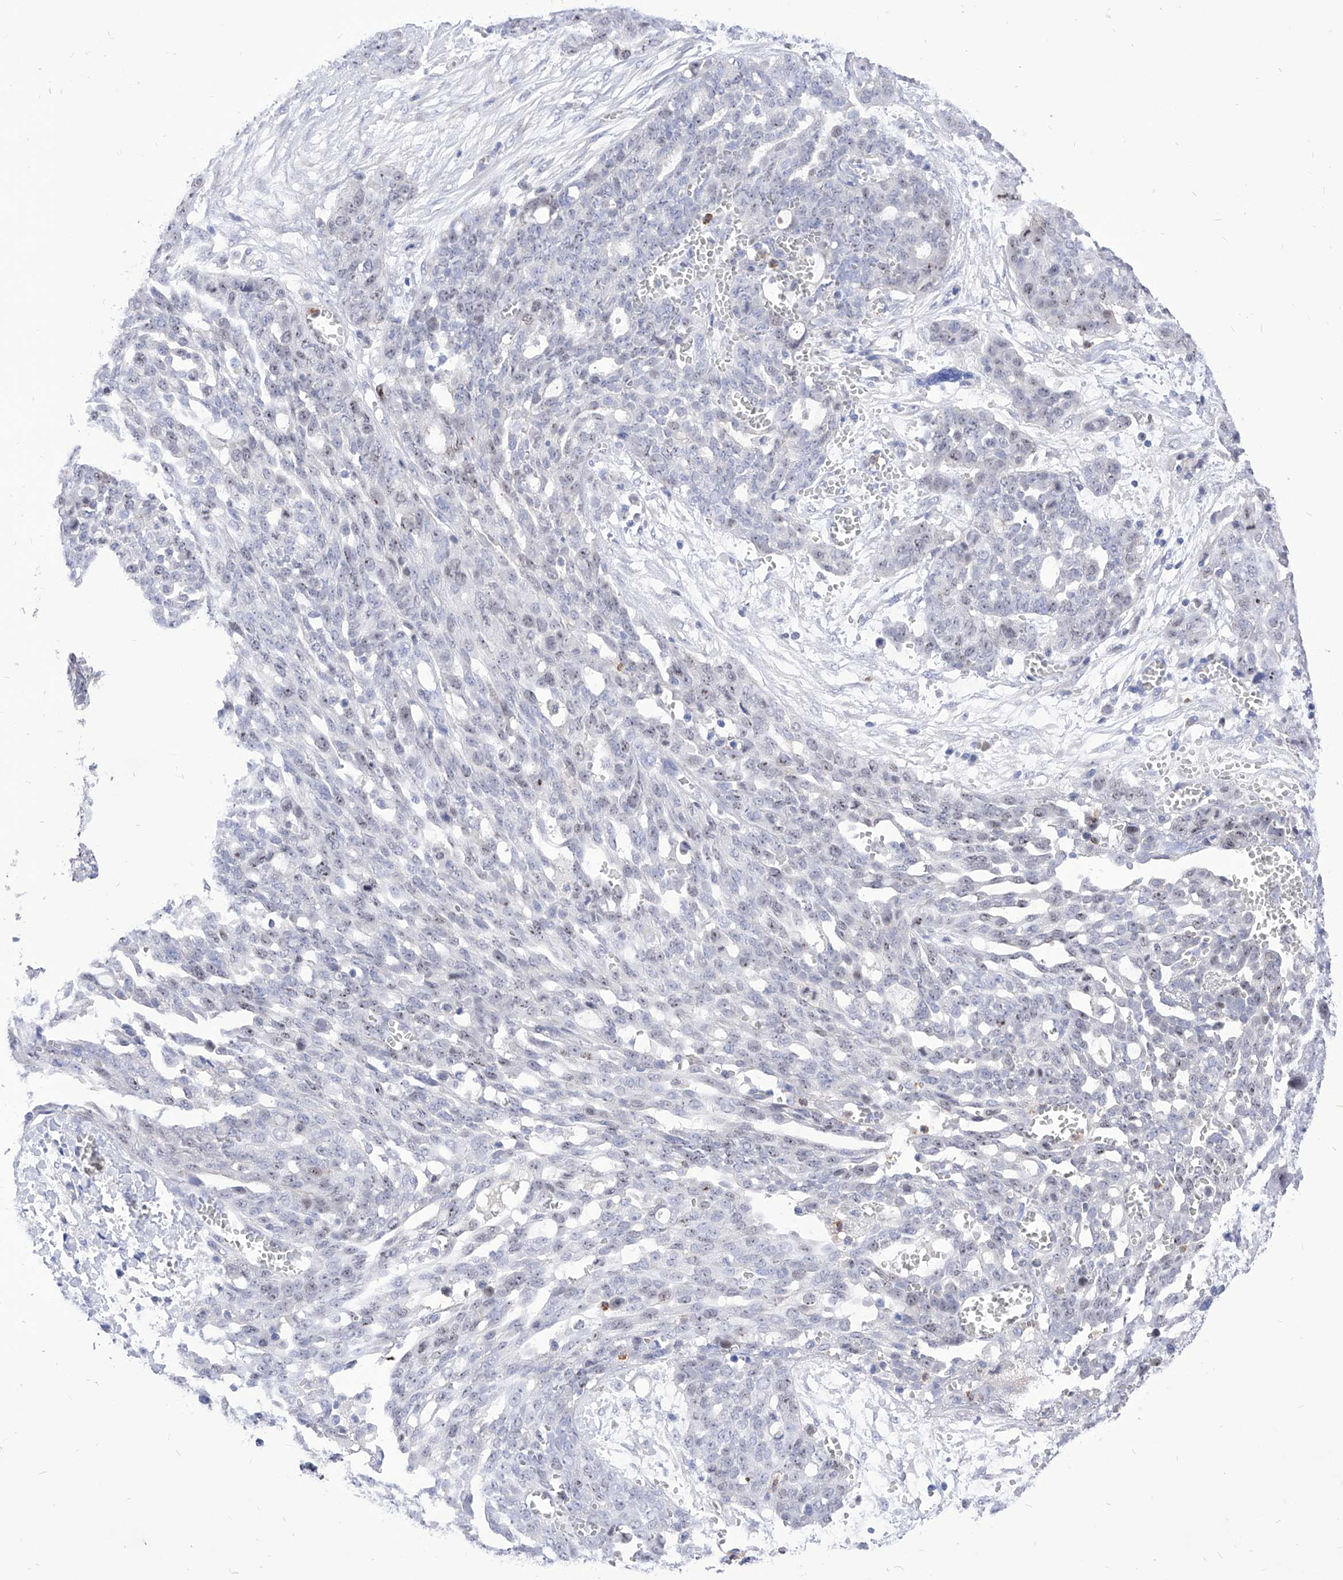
{"staining": {"intensity": "negative", "quantity": "none", "location": "none"}, "tissue": "ovarian cancer", "cell_type": "Tumor cells", "image_type": "cancer", "snomed": [{"axis": "morphology", "description": "Cystadenocarcinoma, serous, NOS"}, {"axis": "topography", "description": "Soft tissue"}, {"axis": "topography", "description": "Ovary"}], "caption": "There is no significant positivity in tumor cells of ovarian serous cystadenocarcinoma. (DAB immunohistochemistry (IHC) with hematoxylin counter stain).", "gene": "VAX1", "patient": {"sex": "female", "age": 57}}